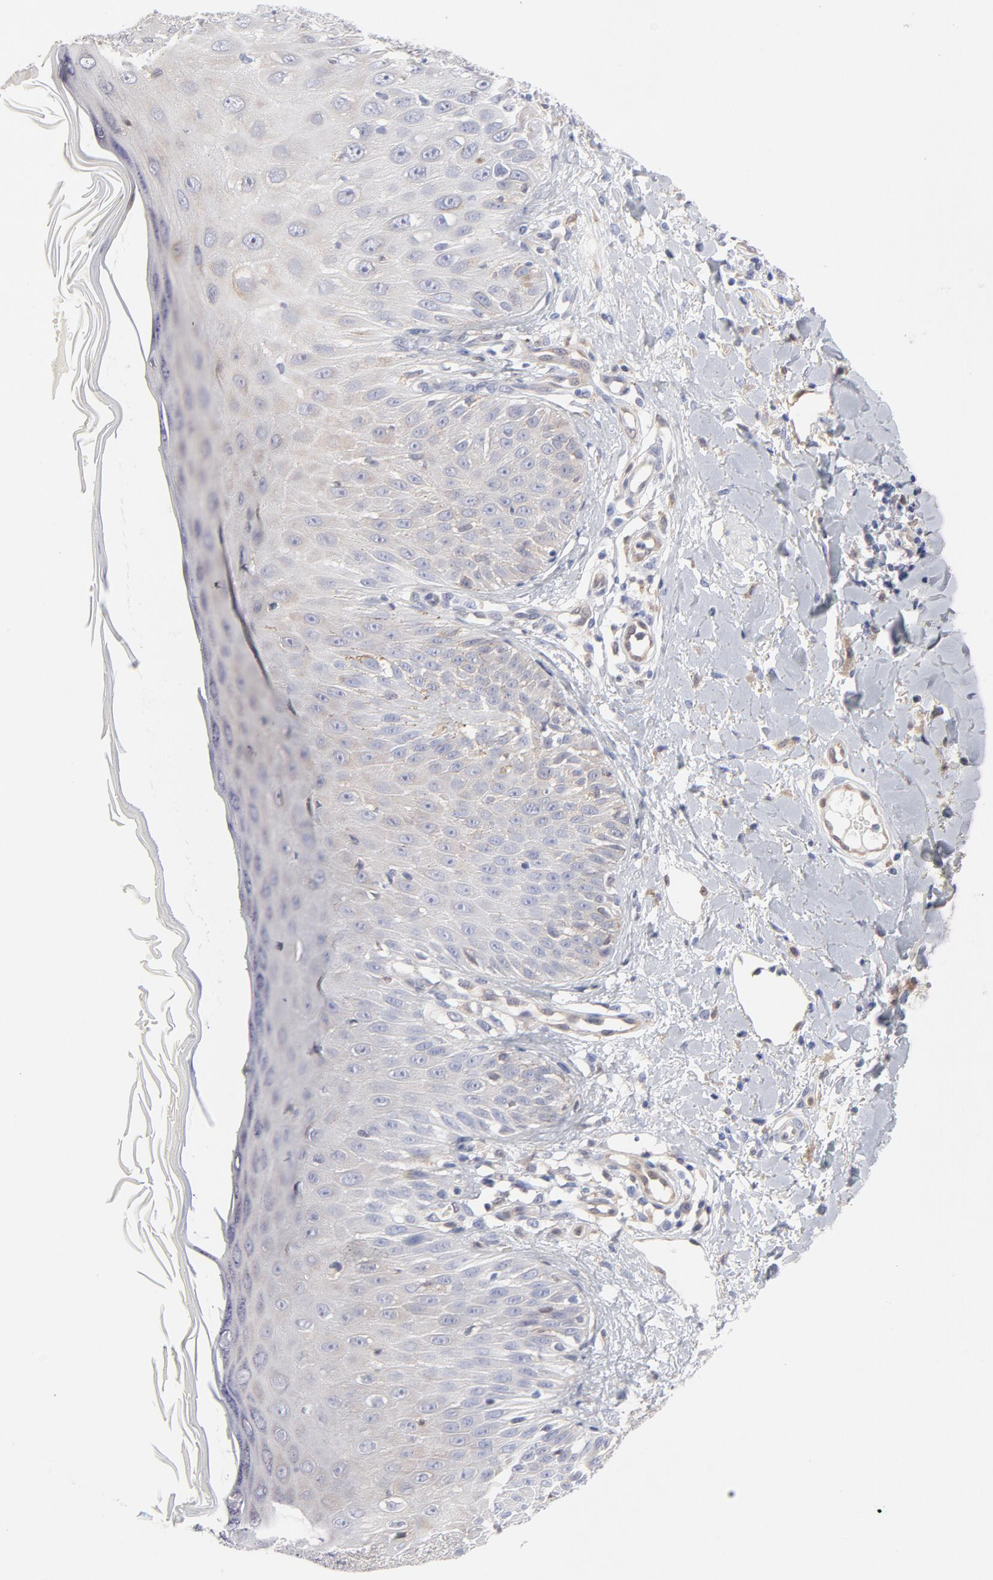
{"staining": {"intensity": "negative", "quantity": "none", "location": "none"}, "tissue": "skin cancer", "cell_type": "Tumor cells", "image_type": "cancer", "snomed": [{"axis": "morphology", "description": "Squamous cell carcinoma, NOS"}, {"axis": "topography", "description": "Skin"}], "caption": "Human squamous cell carcinoma (skin) stained for a protein using IHC demonstrates no positivity in tumor cells.", "gene": "ARRB1", "patient": {"sex": "male", "age": 24}}